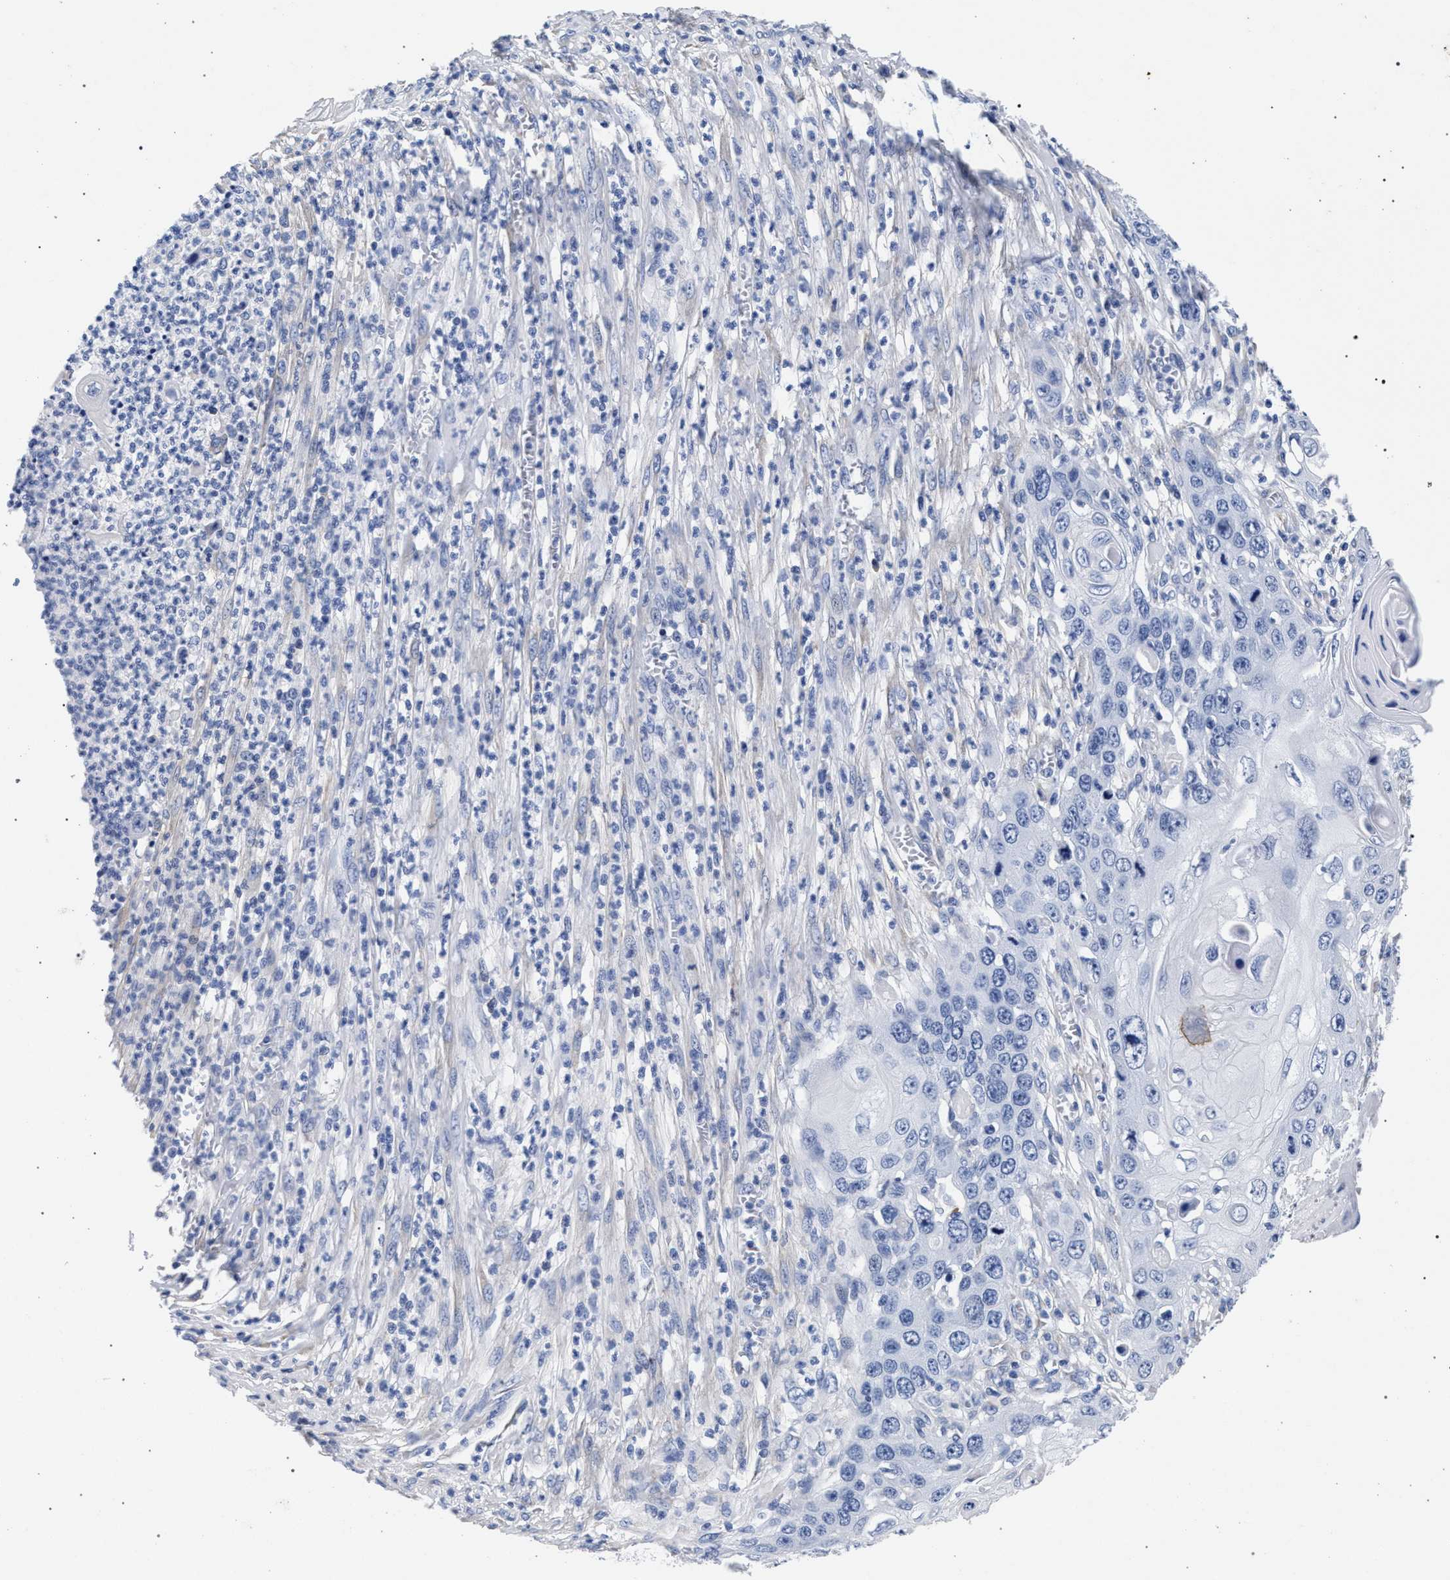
{"staining": {"intensity": "negative", "quantity": "none", "location": "none"}, "tissue": "skin cancer", "cell_type": "Tumor cells", "image_type": "cancer", "snomed": [{"axis": "morphology", "description": "Squamous cell carcinoma, NOS"}, {"axis": "topography", "description": "Skin"}], "caption": "IHC of skin squamous cell carcinoma demonstrates no staining in tumor cells.", "gene": "AKAP4", "patient": {"sex": "male", "age": 55}}